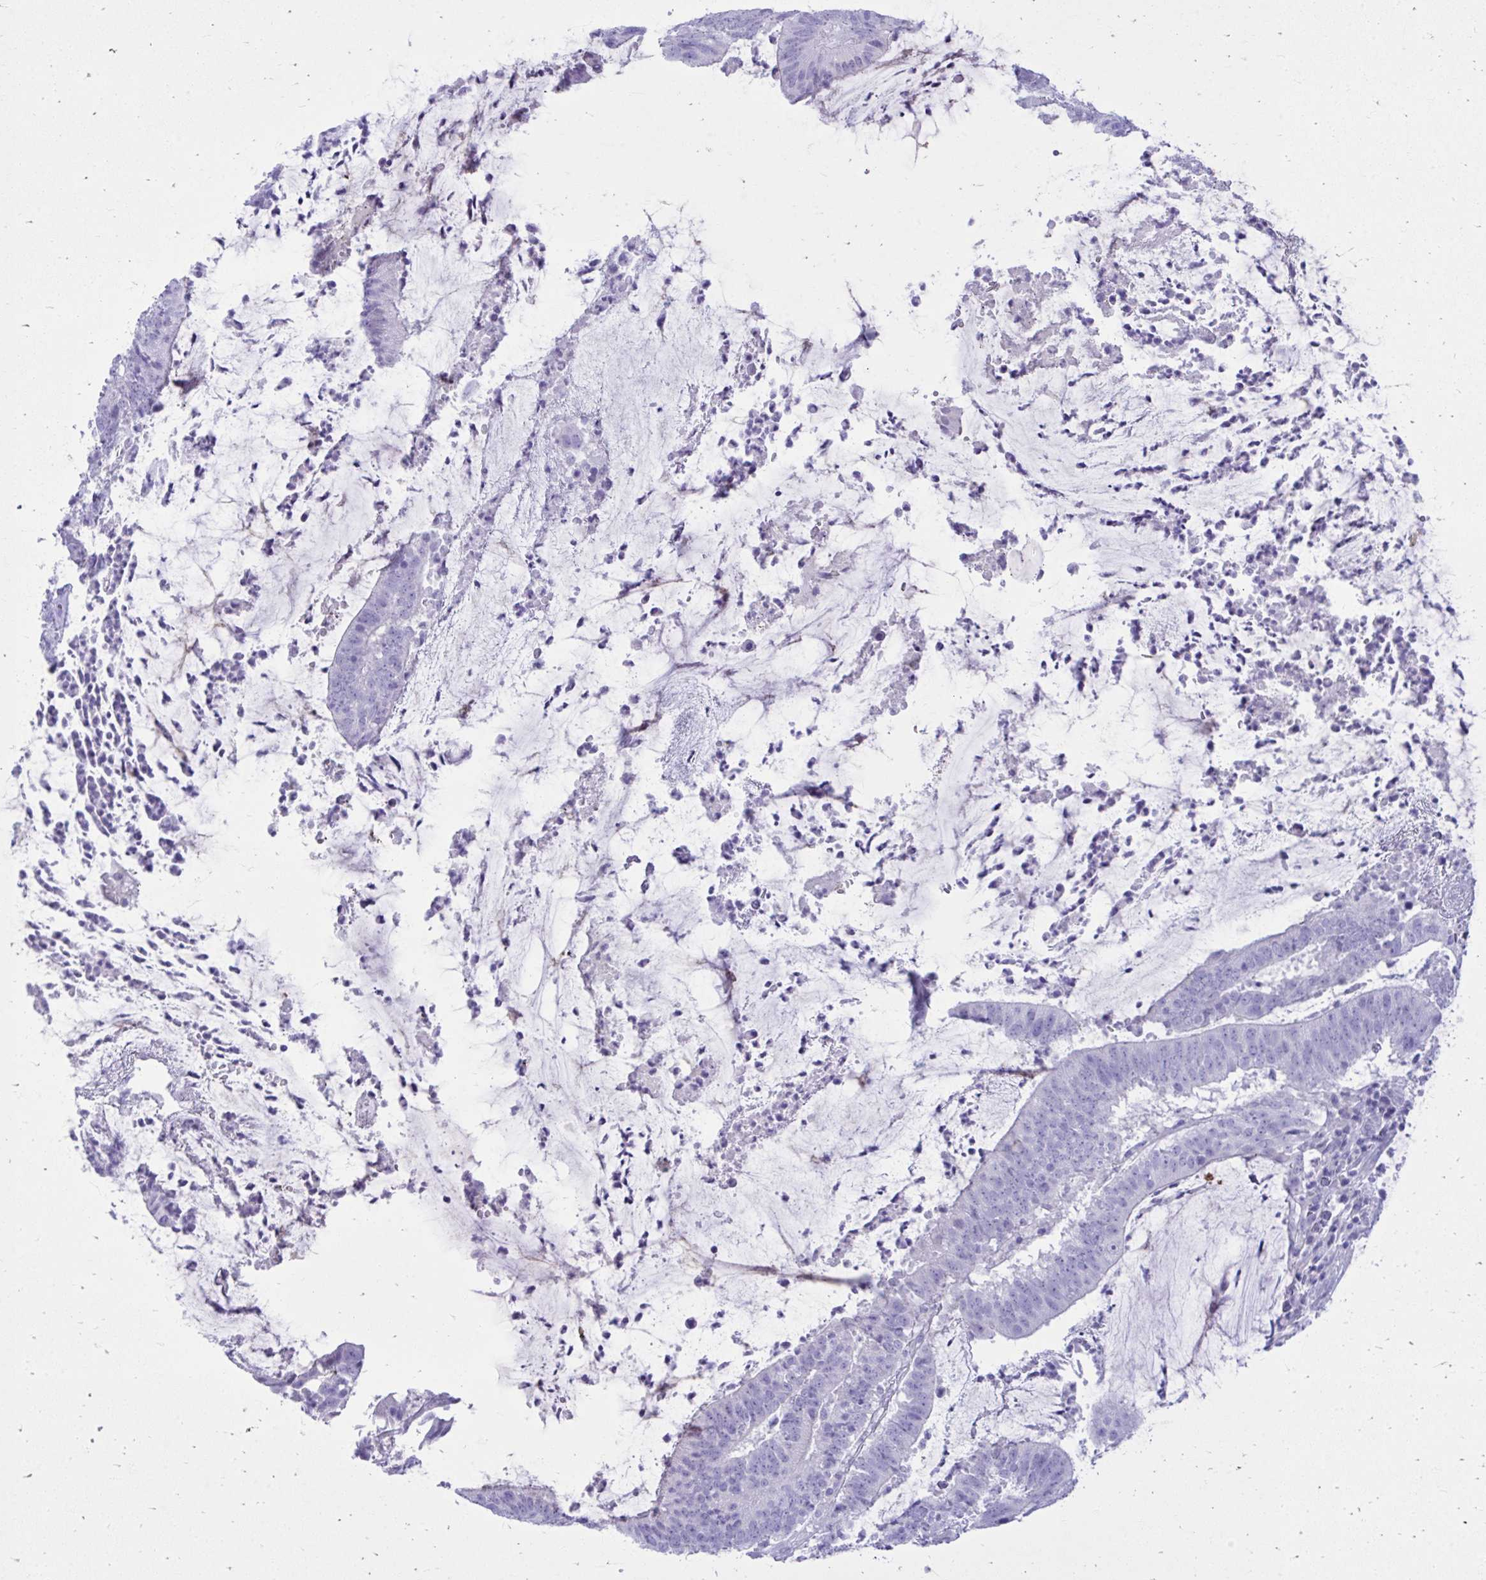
{"staining": {"intensity": "negative", "quantity": "none", "location": "none"}, "tissue": "colorectal cancer", "cell_type": "Tumor cells", "image_type": "cancer", "snomed": [{"axis": "morphology", "description": "Adenocarcinoma, NOS"}, {"axis": "topography", "description": "Colon"}], "caption": "DAB (3,3'-diaminobenzidine) immunohistochemical staining of human colorectal cancer (adenocarcinoma) demonstrates no significant staining in tumor cells. (DAB (3,3'-diaminobenzidine) immunohistochemistry, high magnification).", "gene": "ANKDD1B", "patient": {"sex": "female", "age": 43}}